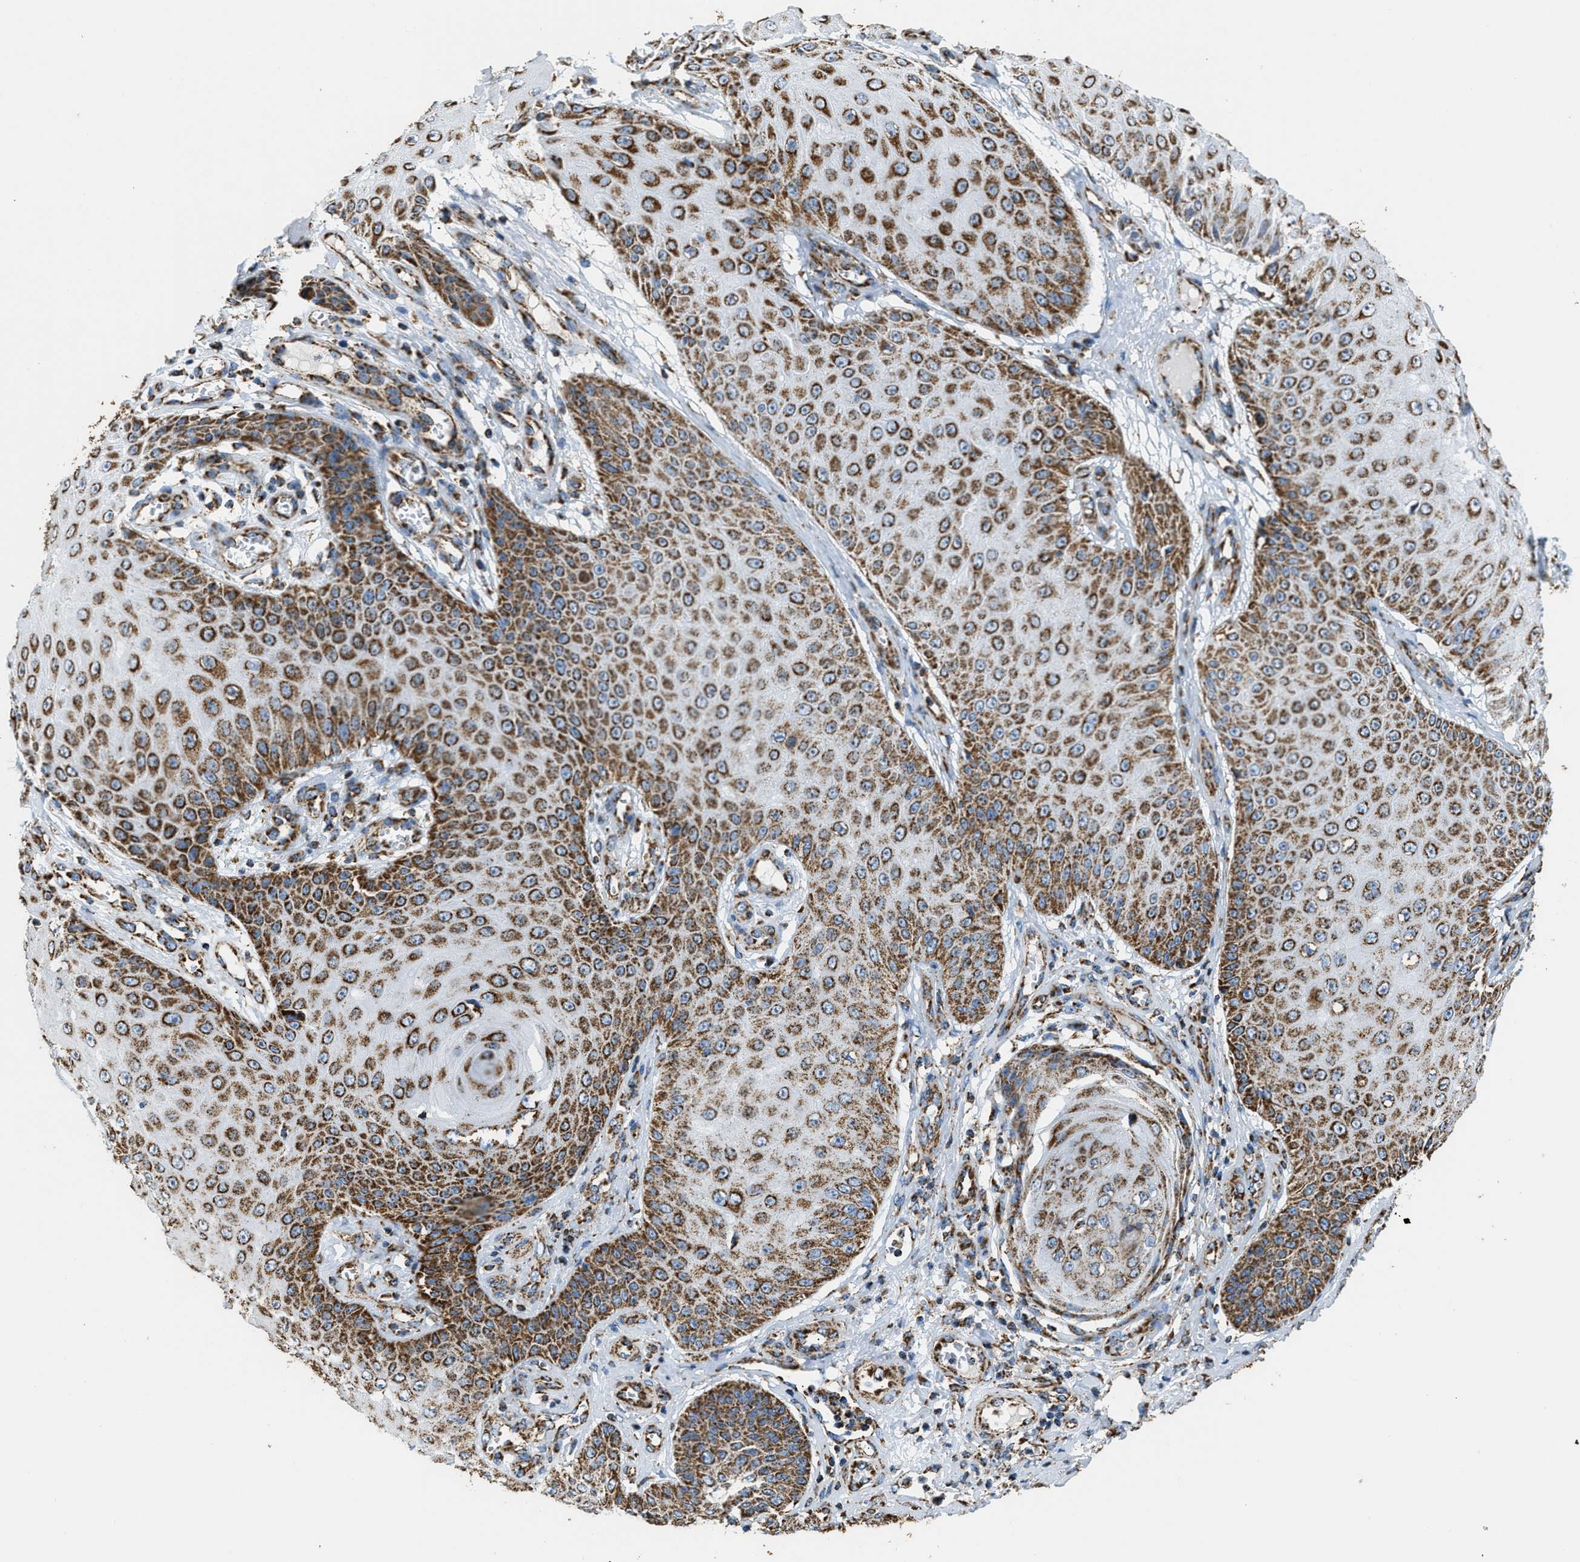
{"staining": {"intensity": "strong", "quantity": ">75%", "location": "cytoplasmic/membranous"}, "tissue": "skin cancer", "cell_type": "Tumor cells", "image_type": "cancer", "snomed": [{"axis": "morphology", "description": "Squamous cell carcinoma, NOS"}, {"axis": "topography", "description": "Skin"}], "caption": "This is an image of IHC staining of skin squamous cell carcinoma, which shows strong positivity in the cytoplasmic/membranous of tumor cells.", "gene": "IRX6", "patient": {"sex": "male", "age": 74}}